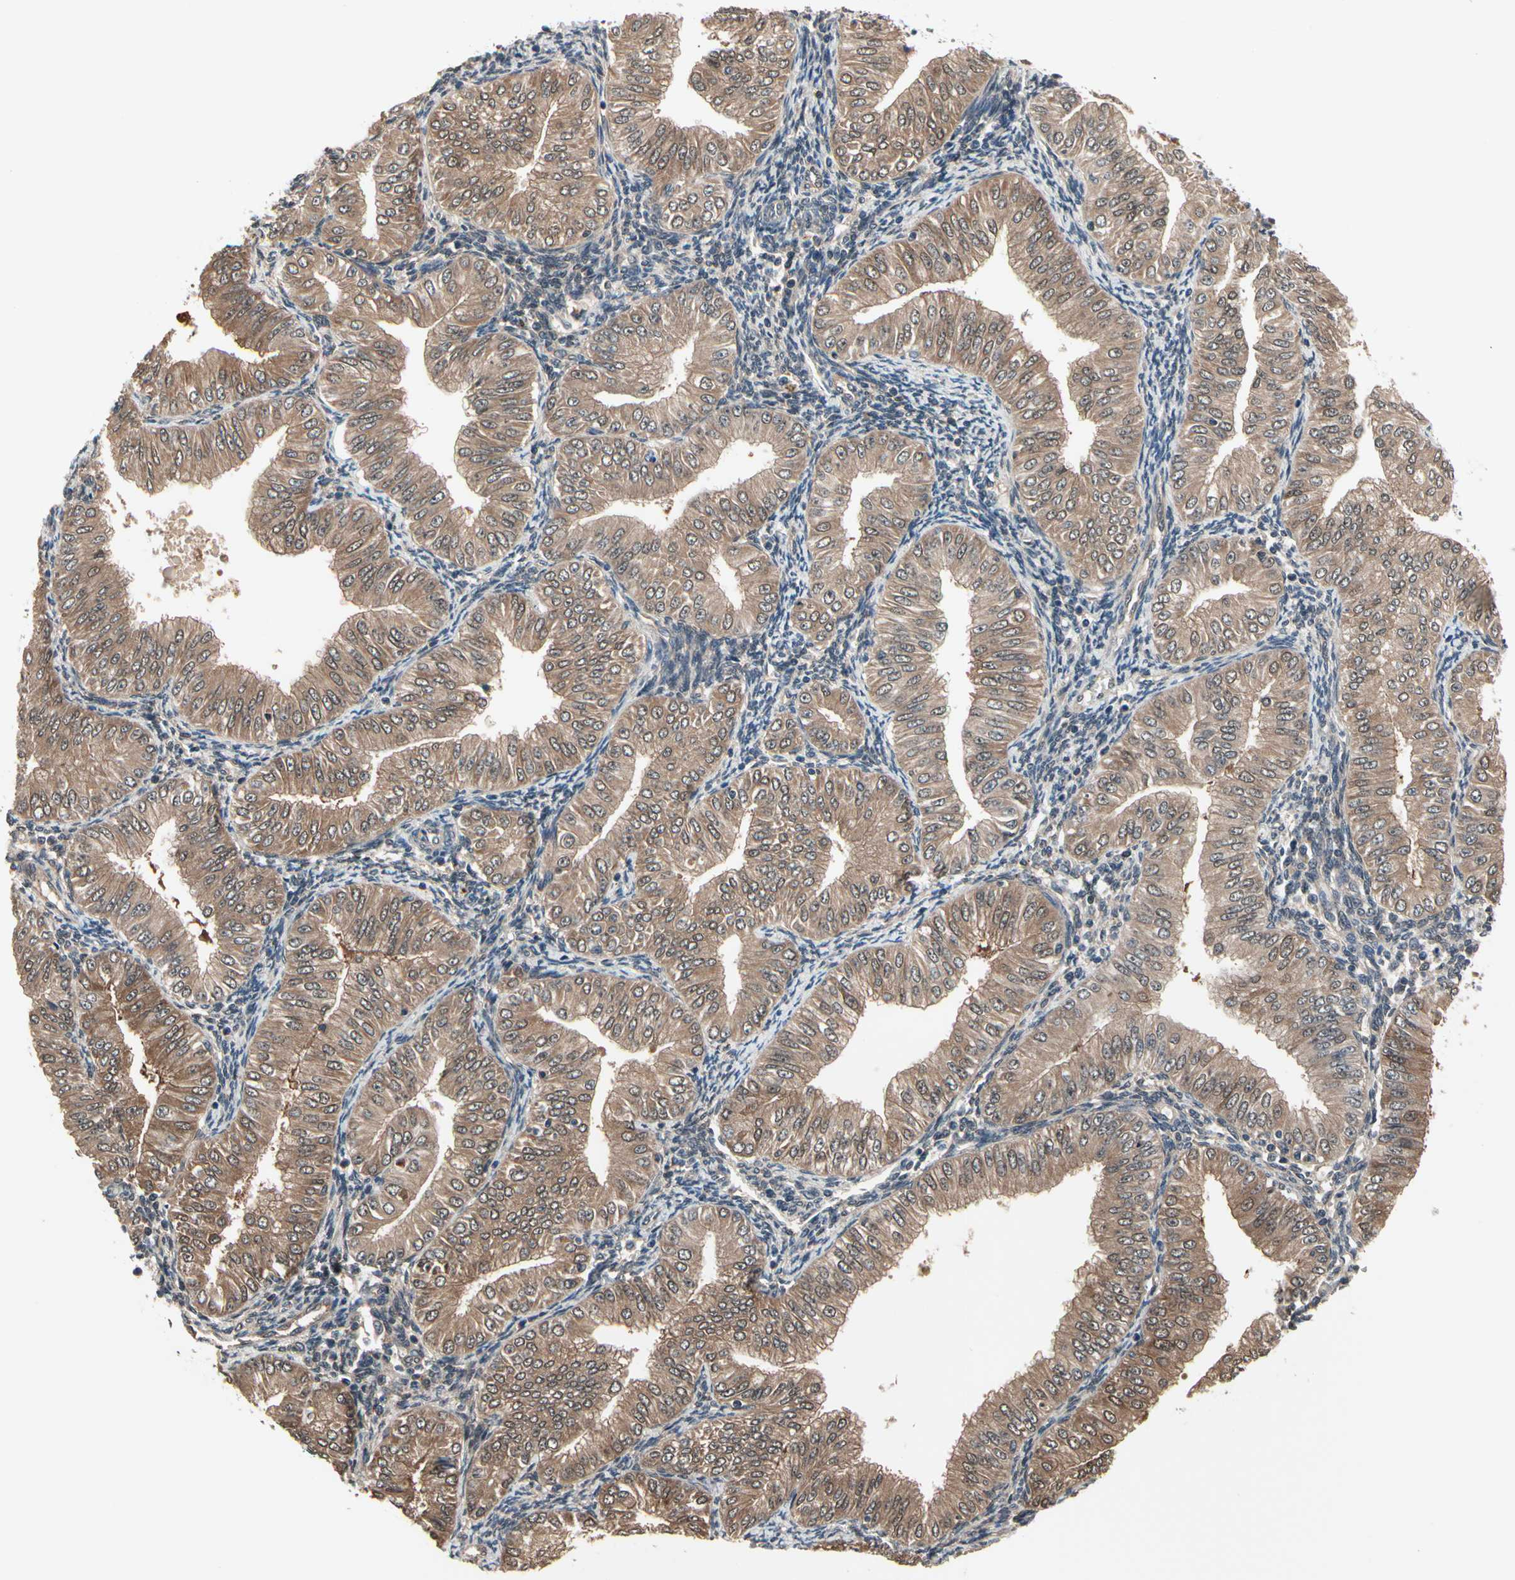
{"staining": {"intensity": "moderate", "quantity": ">75%", "location": "cytoplasmic/membranous"}, "tissue": "endometrial cancer", "cell_type": "Tumor cells", "image_type": "cancer", "snomed": [{"axis": "morphology", "description": "Normal tissue, NOS"}, {"axis": "morphology", "description": "Adenocarcinoma, NOS"}, {"axis": "topography", "description": "Endometrium"}], "caption": "The photomicrograph reveals immunohistochemical staining of endometrial cancer (adenocarcinoma). There is moderate cytoplasmic/membranous positivity is seen in about >75% of tumor cells.", "gene": "PRDX6", "patient": {"sex": "female", "age": 53}}